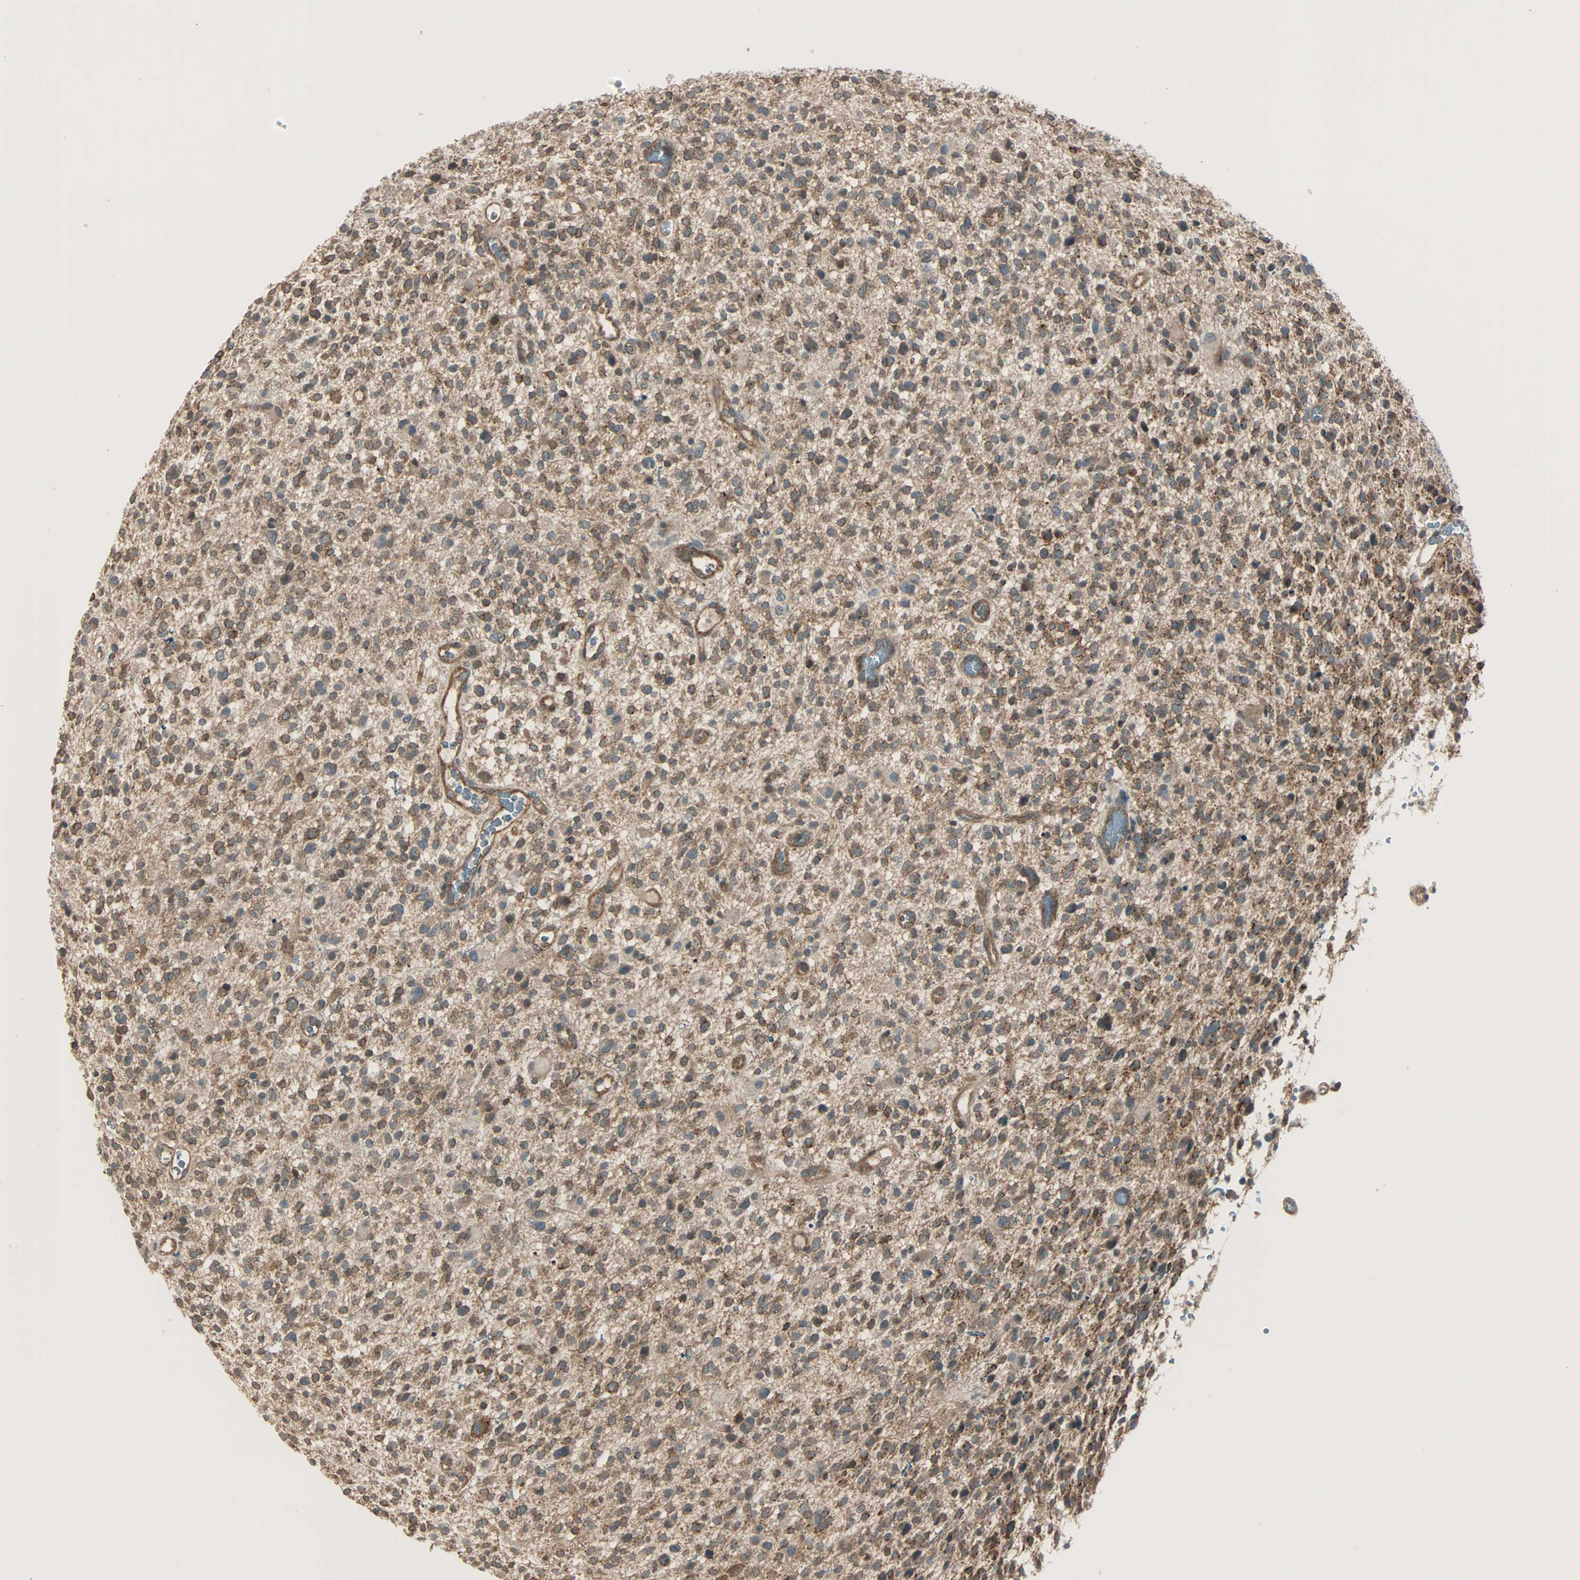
{"staining": {"intensity": "moderate", "quantity": ">75%", "location": "cytoplasmic/membranous"}, "tissue": "glioma", "cell_type": "Tumor cells", "image_type": "cancer", "snomed": [{"axis": "morphology", "description": "Glioma, malignant, High grade"}, {"axis": "topography", "description": "Brain"}], "caption": "IHC of glioma exhibits medium levels of moderate cytoplasmic/membranous staining in approximately >75% of tumor cells.", "gene": "MAP3K21", "patient": {"sex": "male", "age": 48}}